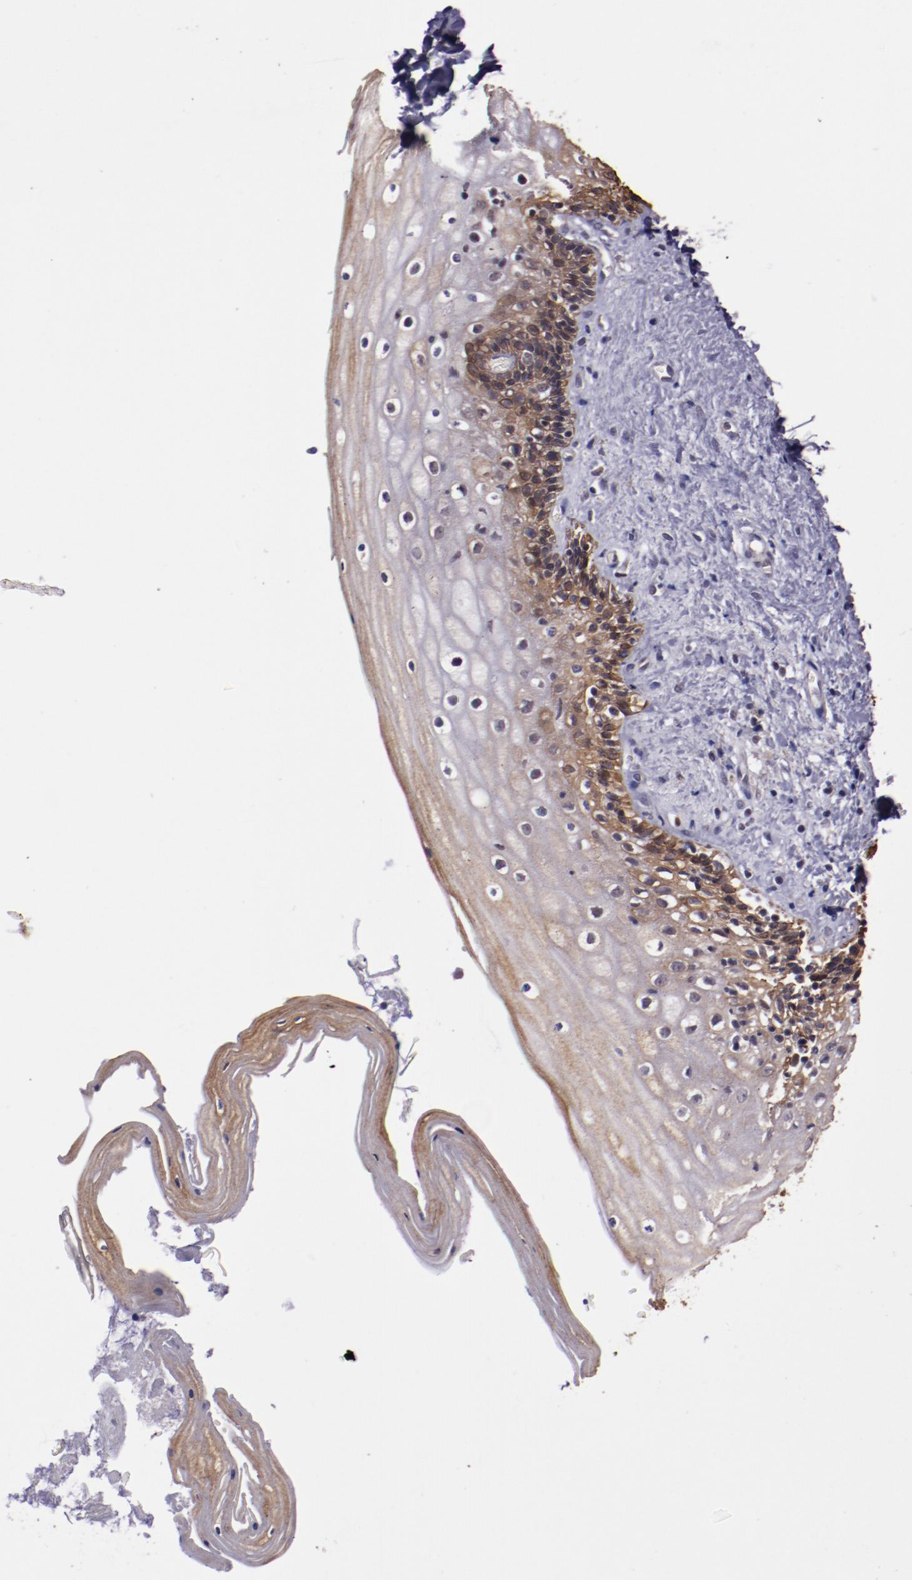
{"staining": {"intensity": "moderate", "quantity": "25%-75%", "location": "cytoplasmic/membranous"}, "tissue": "vagina", "cell_type": "Squamous epithelial cells", "image_type": "normal", "snomed": [{"axis": "morphology", "description": "Normal tissue, NOS"}, {"axis": "topography", "description": "Vagina"}], "caption": "A photomicrograph showing moderate cytoplasmic/membranous positivity in approximately 25%-75% of squamous epithelial cells in normal vagina, as visualized by brown immunohistochemical staining.", "gene": "ELF1", "patient": {"sex": "female", "age": 46}}